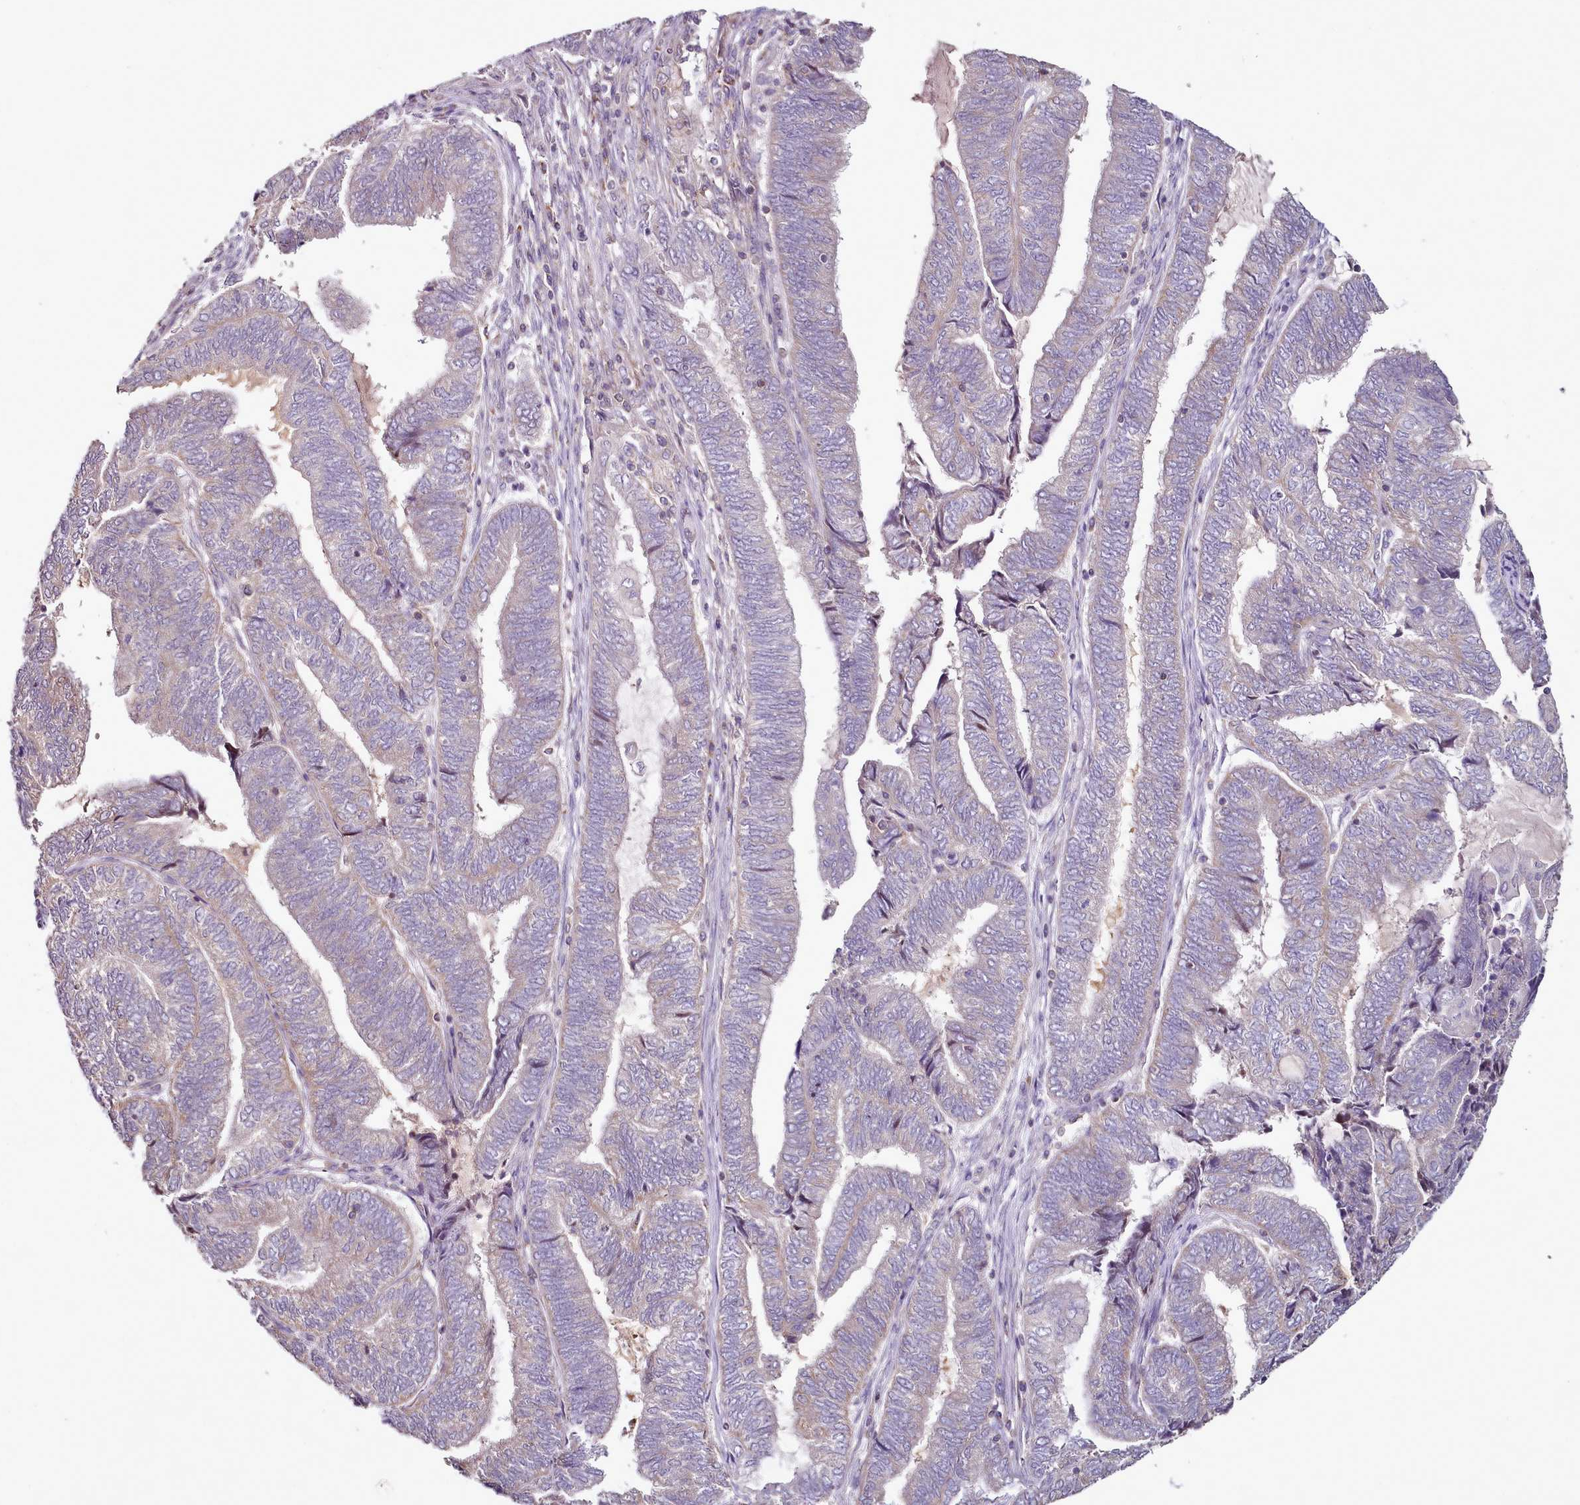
{"staining": {"intensity": "negative", "quantity": "none", "location": "none"}, "tissue": "endometrial cancer", "cell_type": "Tumor cells", "image_type": "cancer", "snomed": [{"axis": "morphology", "description": "Adenocarcinoma, NOS"}, {"axis": "topography", "description": "Uterus"}, {"axis": "topography", "description": "Endometrium"}], "caption": "Immunohistochemistry (IHC) of human endometrial cancer exhibits no expression in tumor cells.", "gene": "ACSS1", "patient": {"sex": "female", "age": 70}}